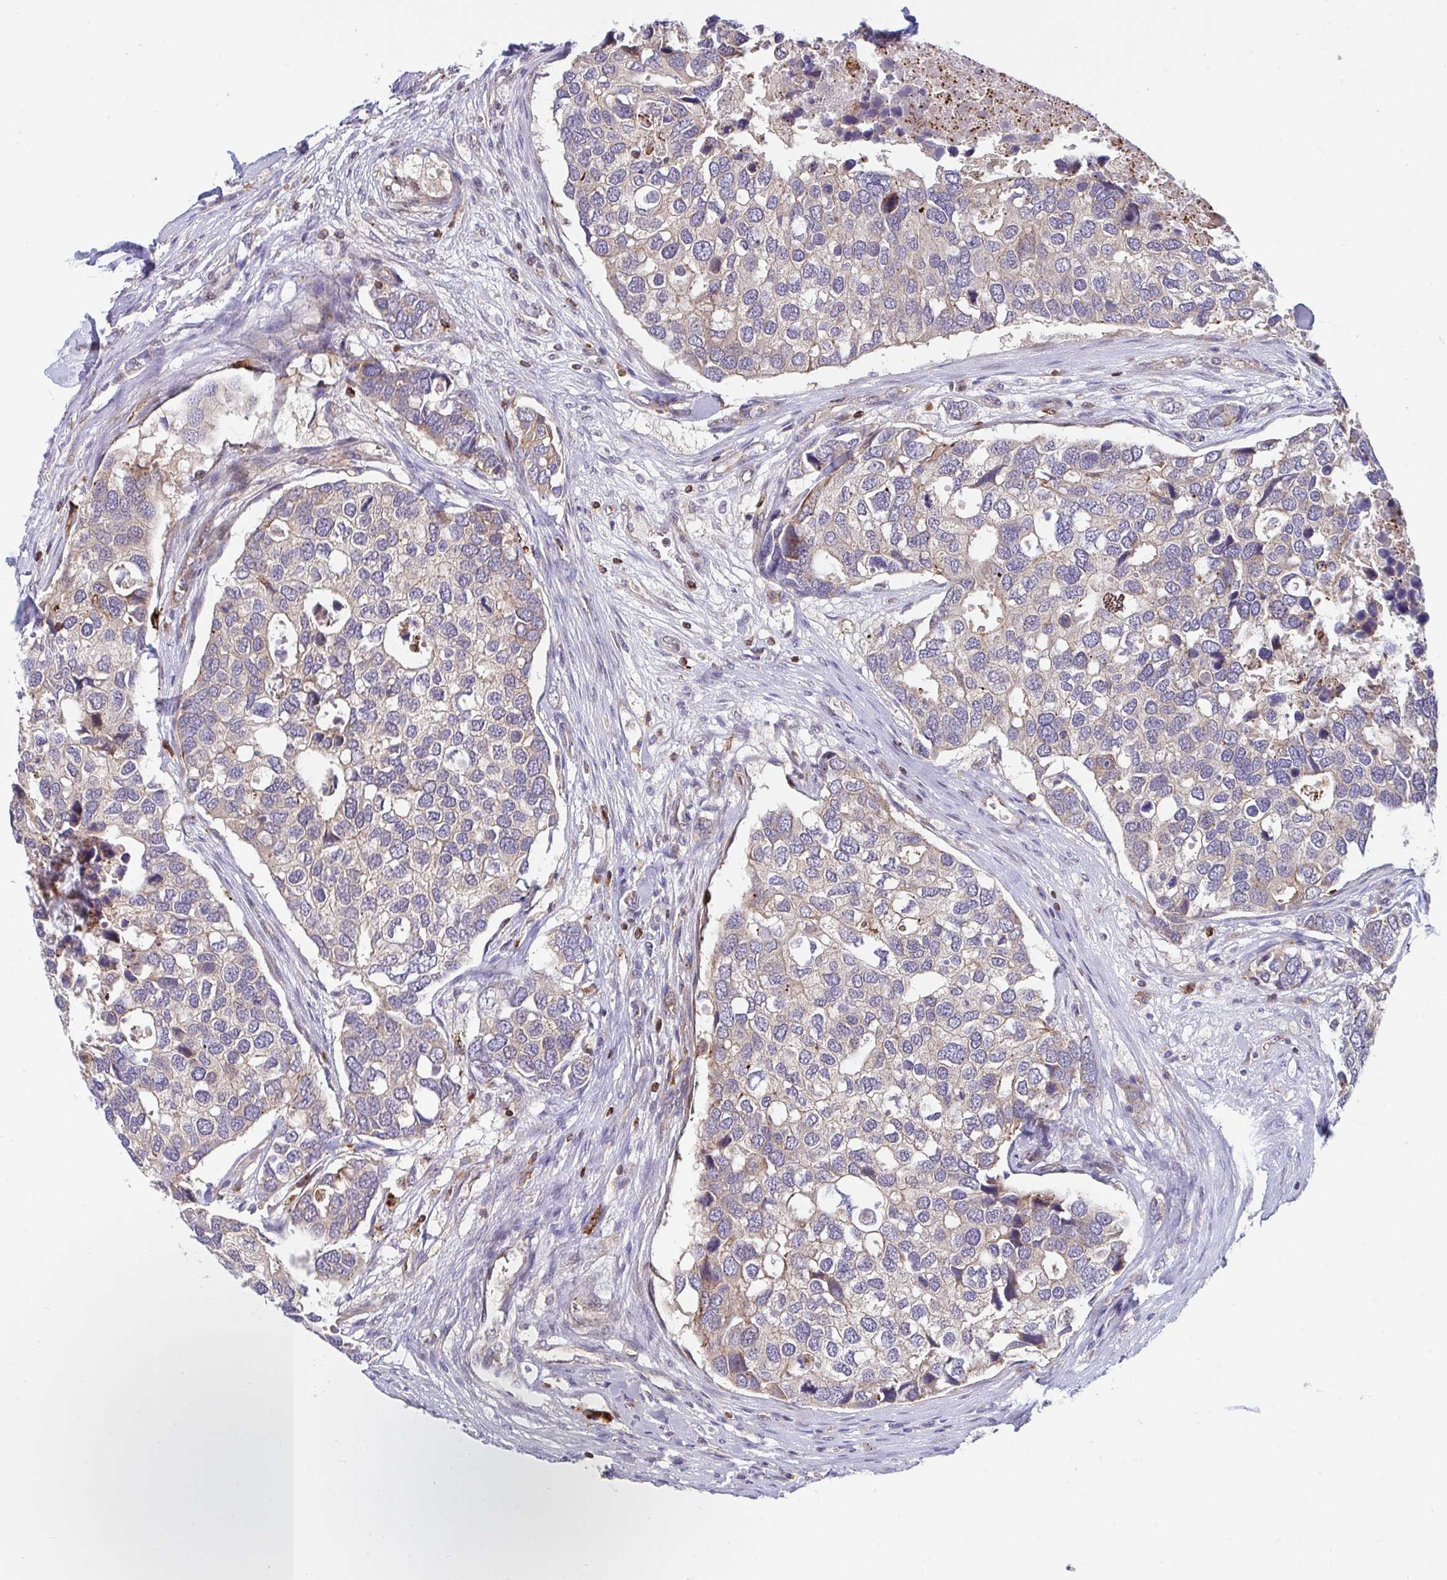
{"staining": {"intensity": "weak", "quantity": "<25%", "location": "cytoplasmic/membranous"}, "tissue": "breast cancer", "cell_type": "Tumor cells", "image_type": "cancer", "snomed": [{"axis": "morphology", "description": "Duct carcinoma"}, {"axis": "topography", "description": "Breast"}], "caption": "A micrograph of breast invasive ductal carcinoma stained for a protein demonstrates no brown staining in tumor cells.", "gene": "FRMD3", "patient": {"sex": "female", "age": 83}}